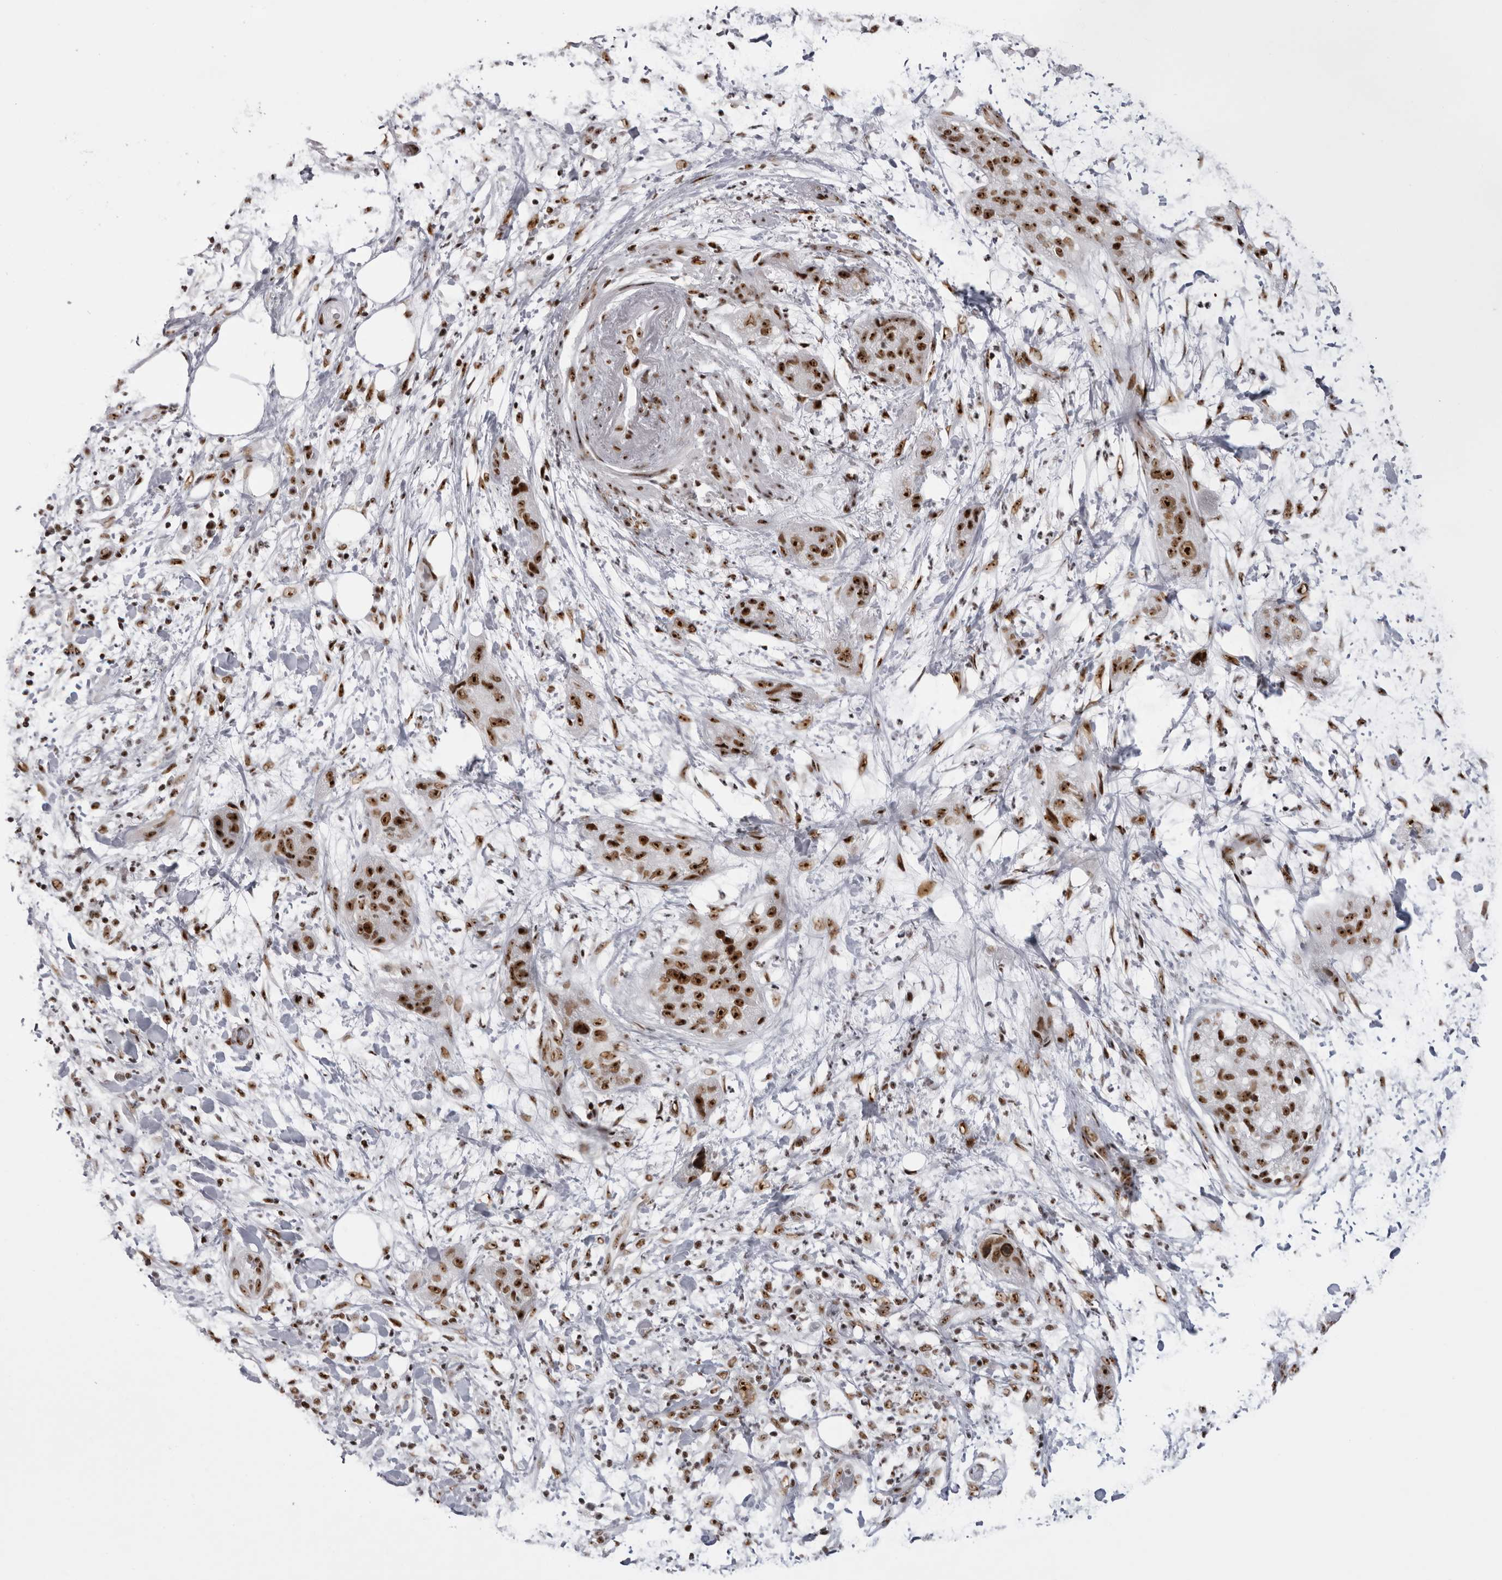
{"staining": {"intensity": "strong", "quantity": ">75%", "location": "nuclear"}, "tissue": "pancreatic cancer", "cell_type": "Tumor cells", "image_type": "cancer", "snomed": [{"axis": "morphology", "description": "Adenocarcinoma, NOS"}, {"axis": "topography", "description": "Pancreas"}], "caption": "This micrograph exhibits pancreatic adenocarcinoma stained with immunohistochemistry (IHC) to label a protein in brown. The nuclear of tumor cells show strong positivity for the protein. Nuclei are counter-stained blue.", "gene": "DHX9", "patient": {"sex": "female", "age": 78}}